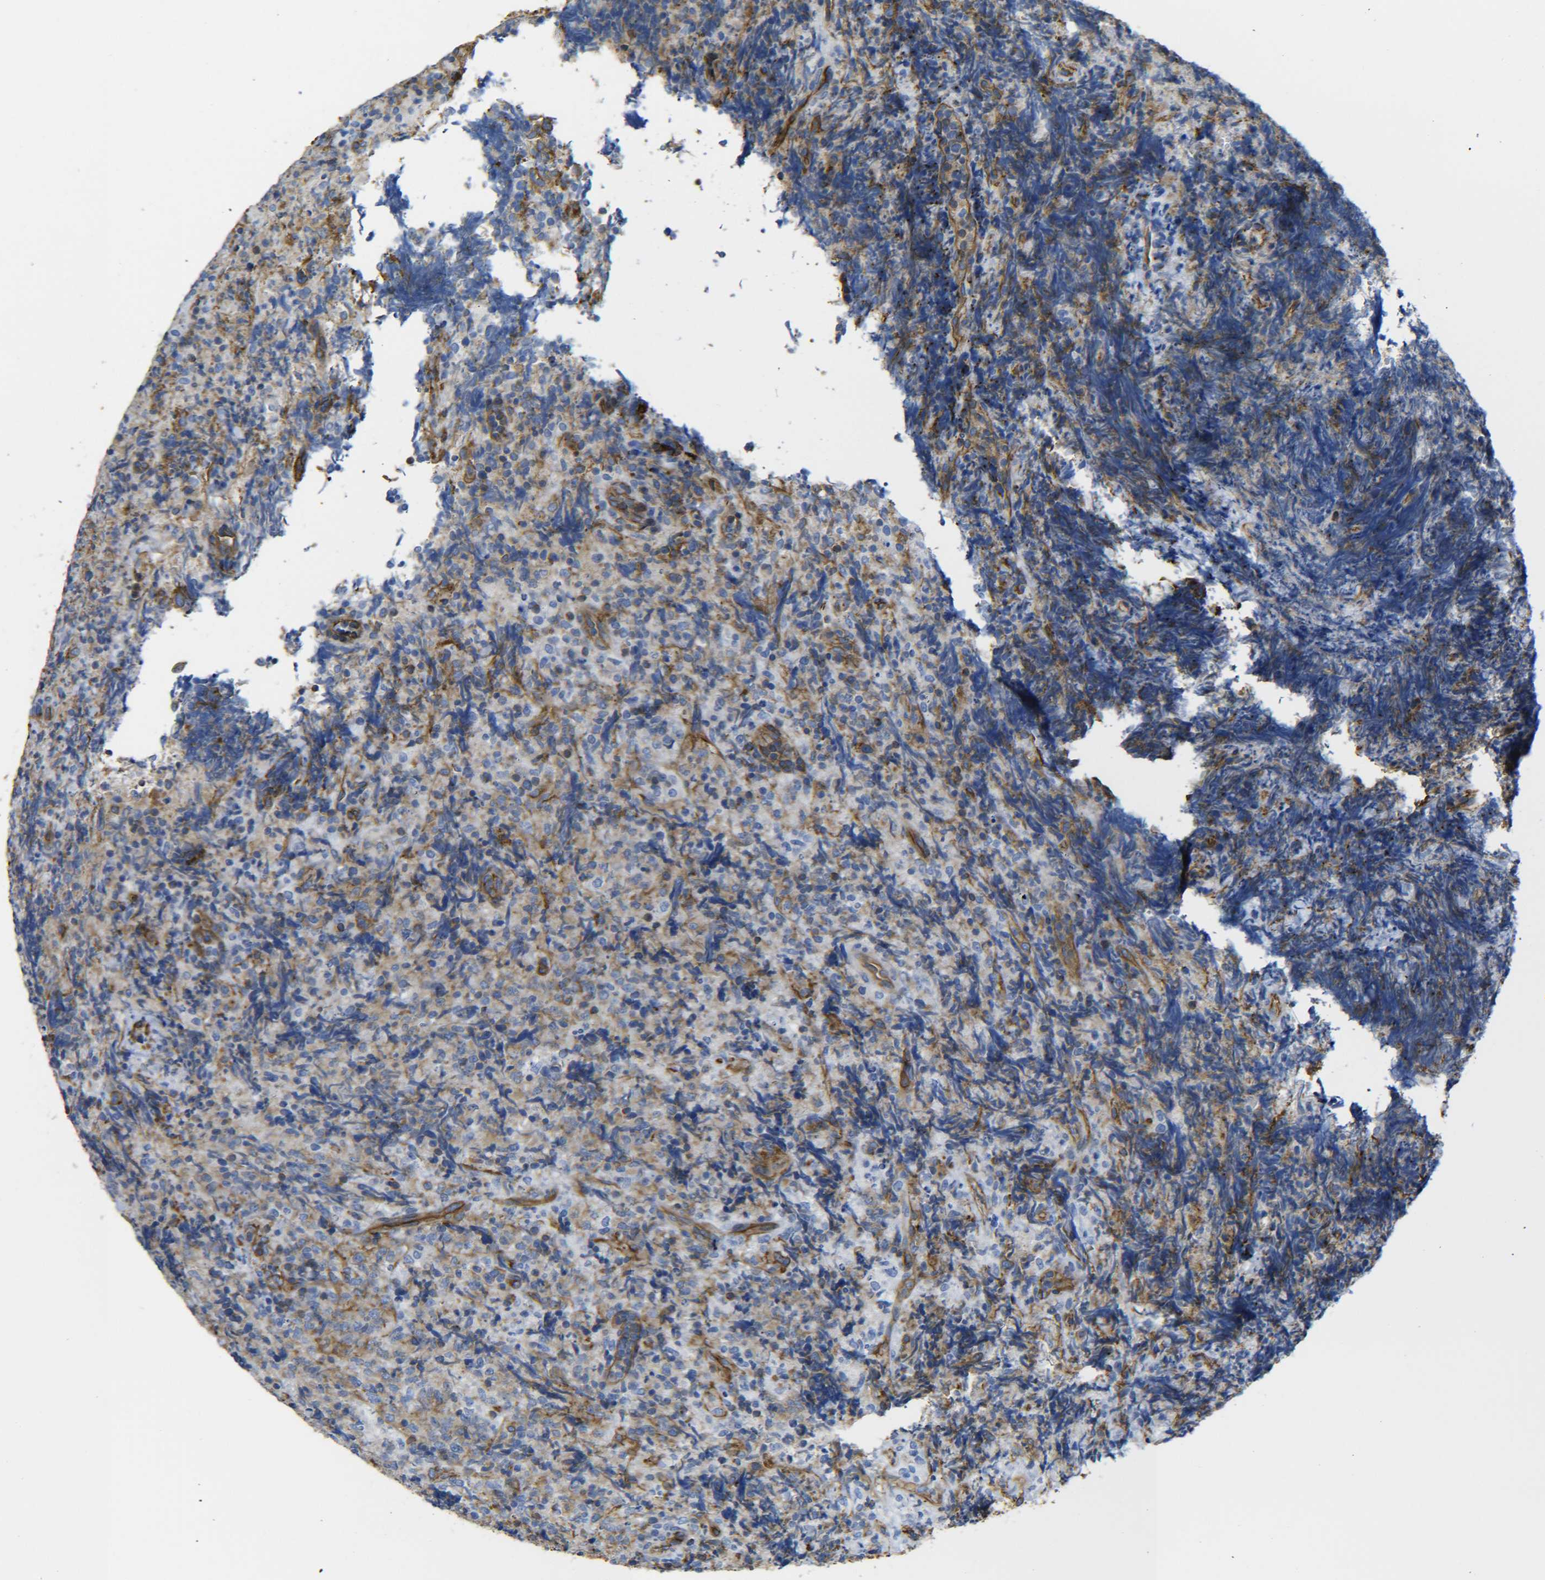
{"staining": {"intensity": "moderate", "quantity": "<25%", "location": "cytoplasmic/membranous"}, "tissue": "lymphoma", "cell_type": "Tumor cells", "image_type": "cancer", "snomed": [{"axis": "morphology", "description": "Malignant lymphoma, non-Hodgkin's type, High grade"}, {"axis": "topography", "description": "Tonsil"}], "caption": "A photomicrograph of human malignant lymphoma, non-Hodgkin's type (high-grade) stained for a protein shows moderate cytoplasmic/membranous brown staining in tumor cells. (brown staining indicates protein expression, while blue staining denotes nuclei).", "gene": "SPTBN1", "patient": {"sex": "female", "age": 36}}